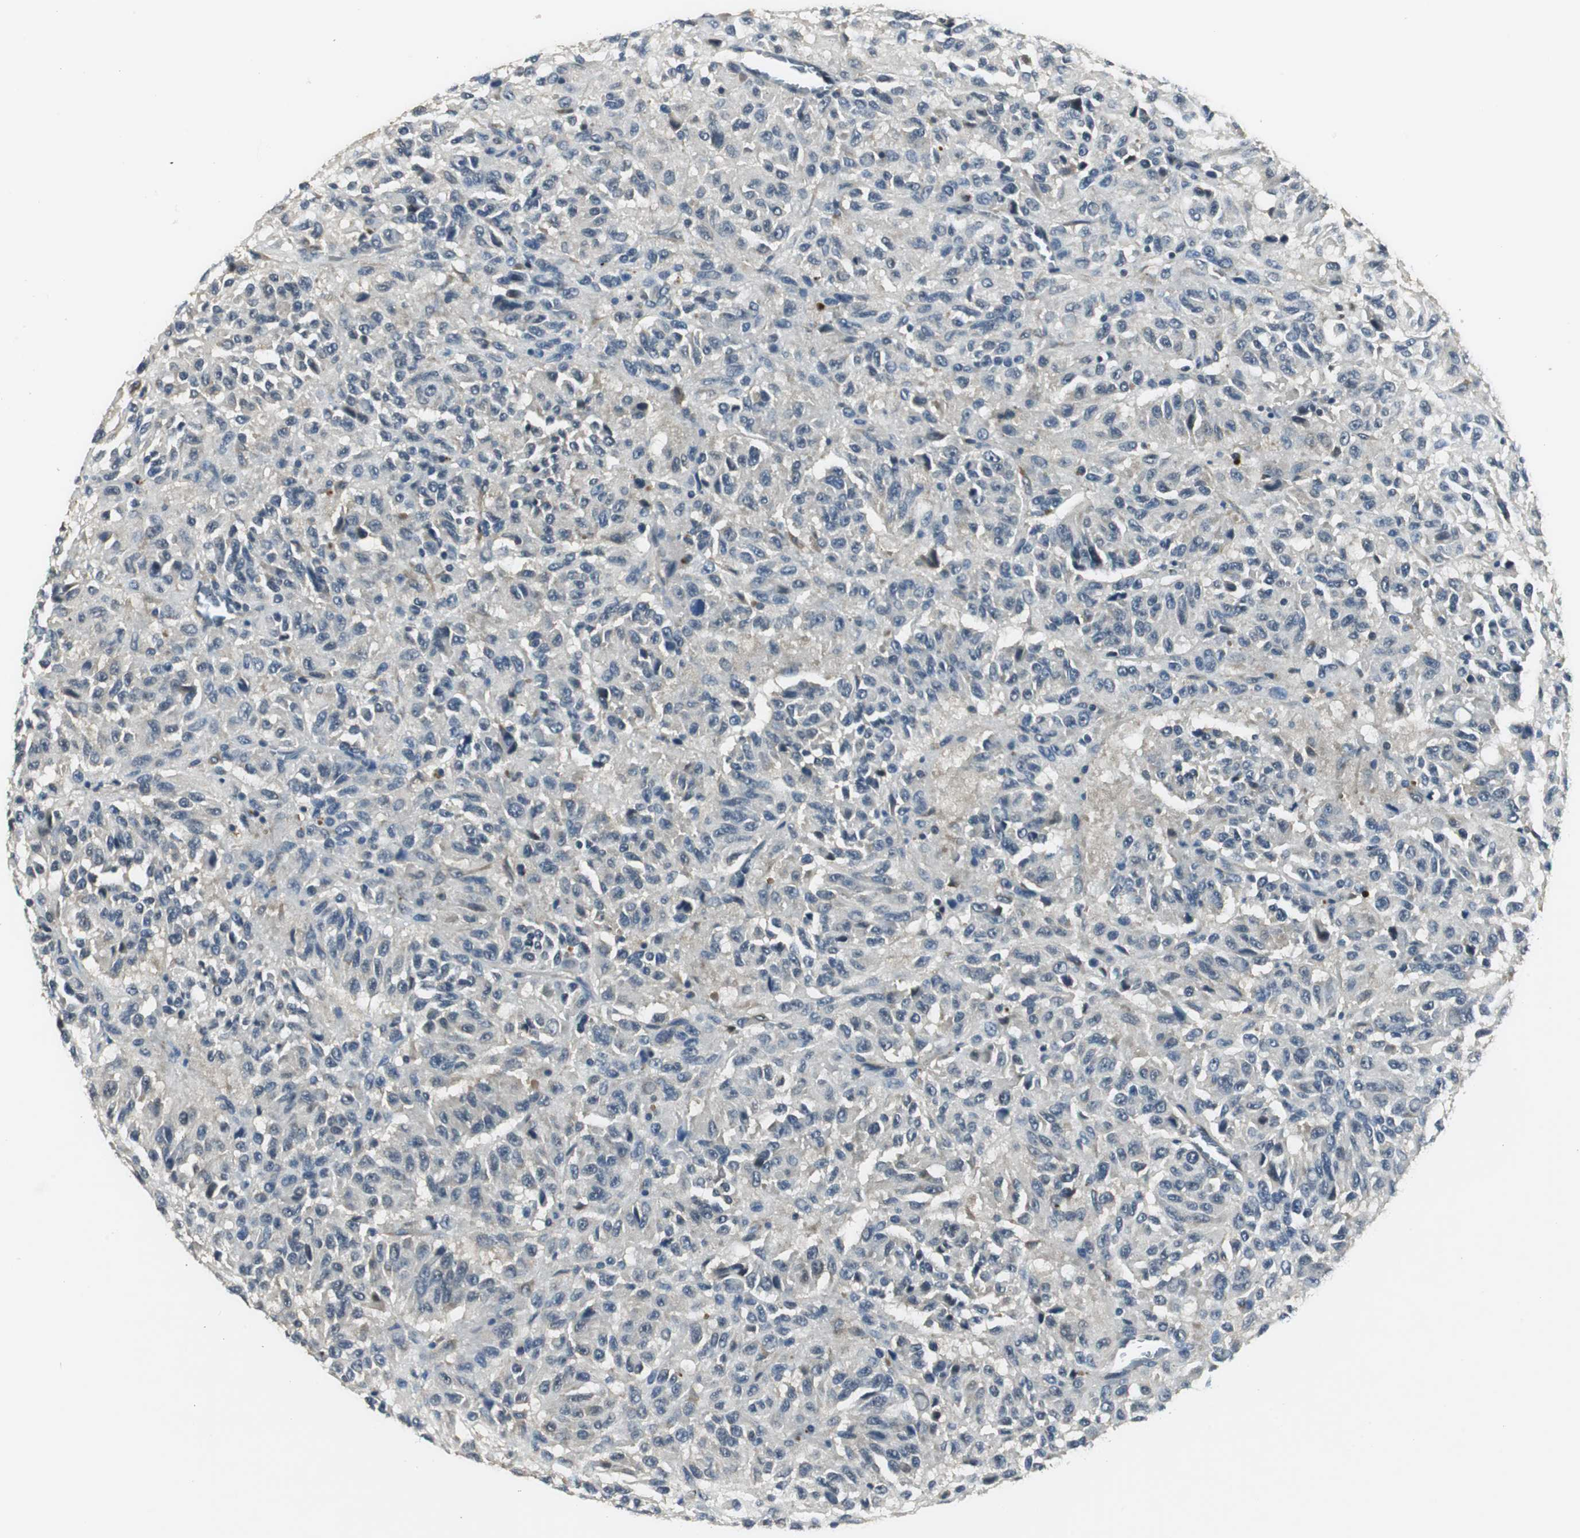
{"staining": {"intensity": "weak", "quantity": "<25%", "location": "cytoplasmic/membranous"}, "tissue": "melanoma", "cell_type": "Tumor cells", "image_type": "cancer", "snomed": [{"axis": "morphology", "description": "Malignant melanoma, Metastatic site"}, {"axis": "topography", "description": "Lung"}], "caption": "A high-resolution histopathology image shows IHC staining of melanoma, which exhibits no significant positivity in tumor cells.", "gene": "PSMB4", "patient": {"sex": "male", "age": 64}}